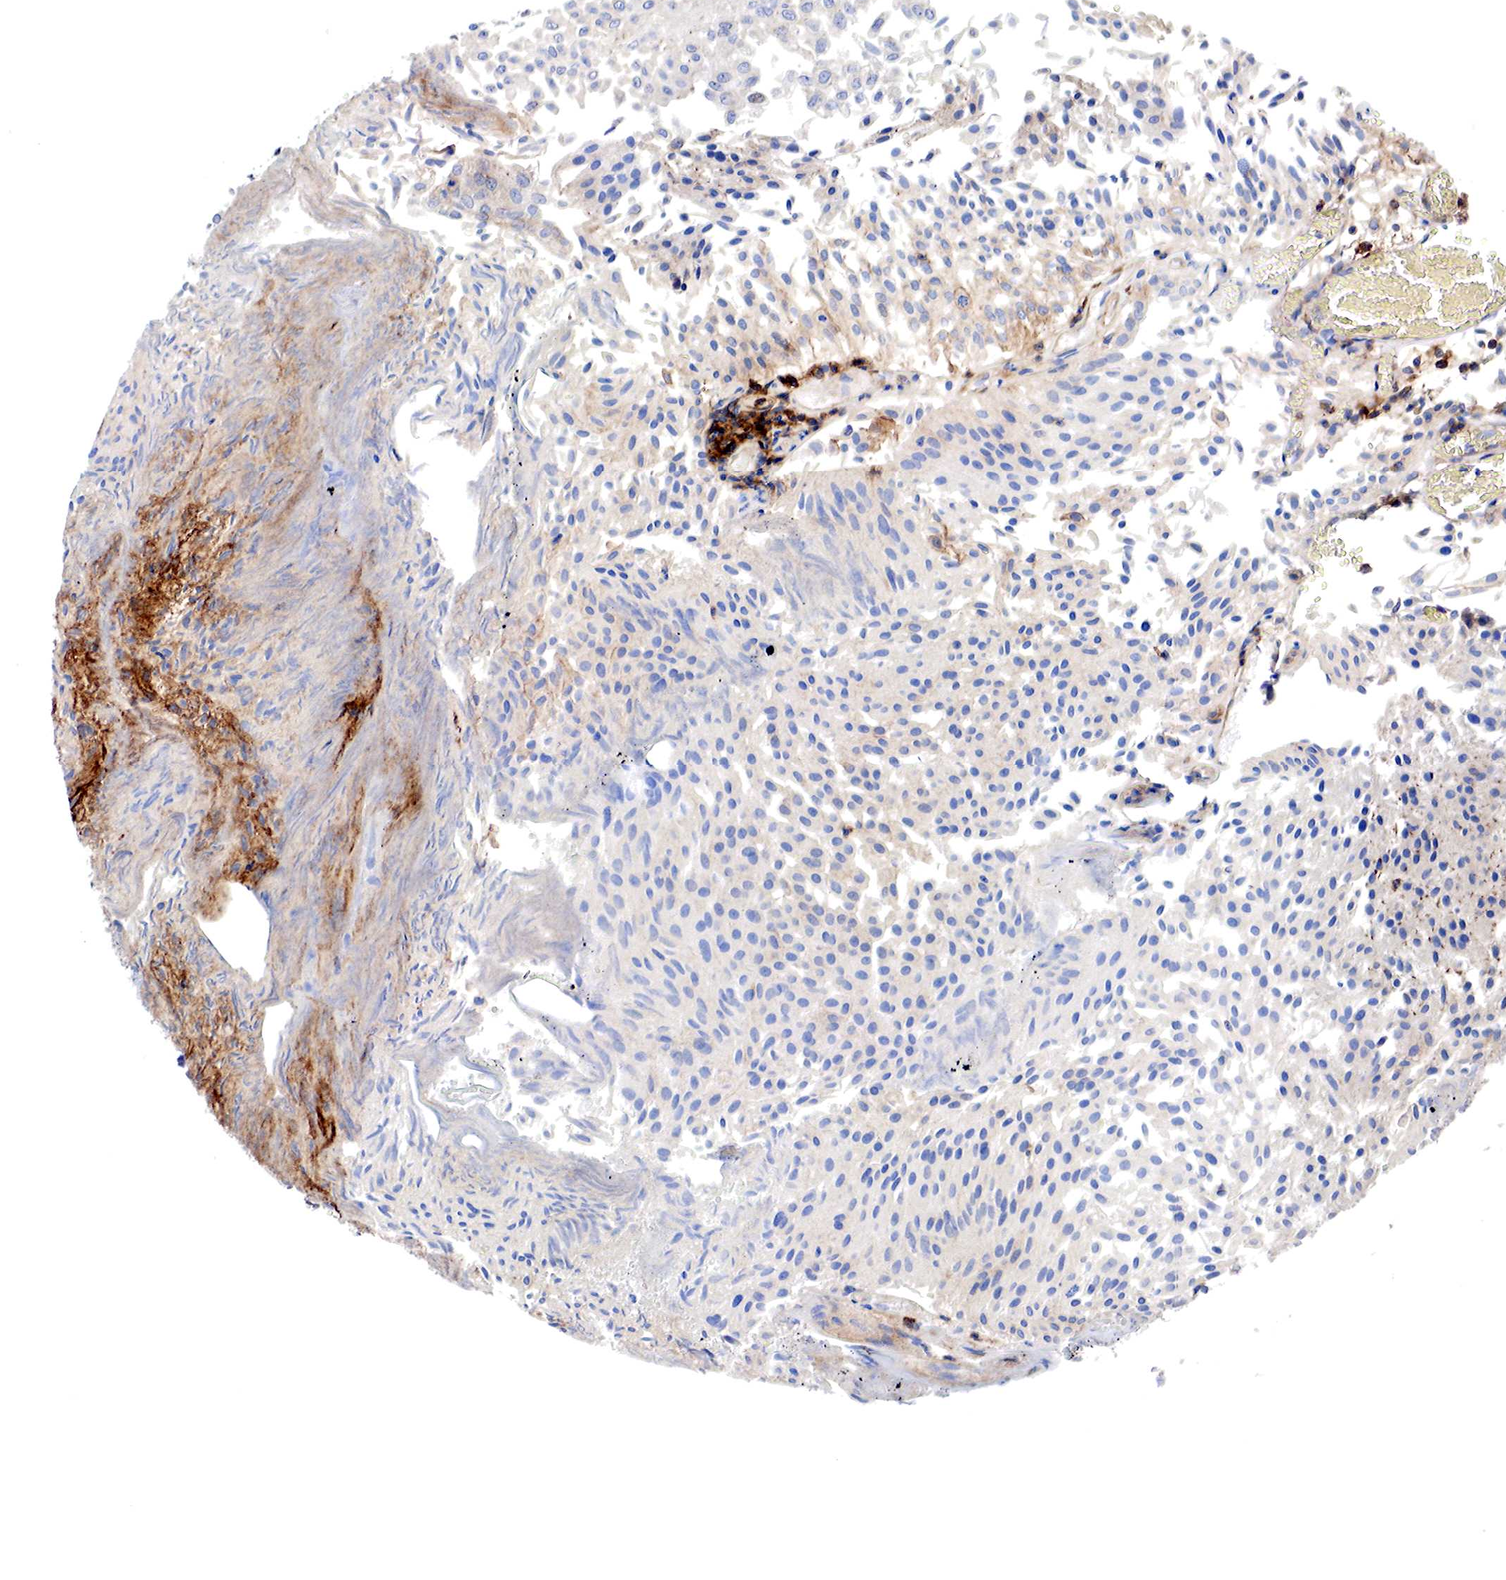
{"staining": {"intensity": "weak", "quantity": "25%-75%", "location": "cytoplasmic/membranous,nuclear"}, "tissue": "urothelial cancer", "cell_type": "Tumor cells", "image_type": "cancer", "snomed": [{"axis": "morphology", "description": "Urothelial carcinoma, Low grade"}, {"axis": "topography", "description": "Urinary bladder"}], "caption": "This image displays IHC staining of human urothelial carcinoma (low-grade), with low weak cytoplasmic/membranous and nuclear positivity in about 25%-75% of tumor cells.", "gene": "PABIR2", "patient": {"sex": "male", "age": 86}}